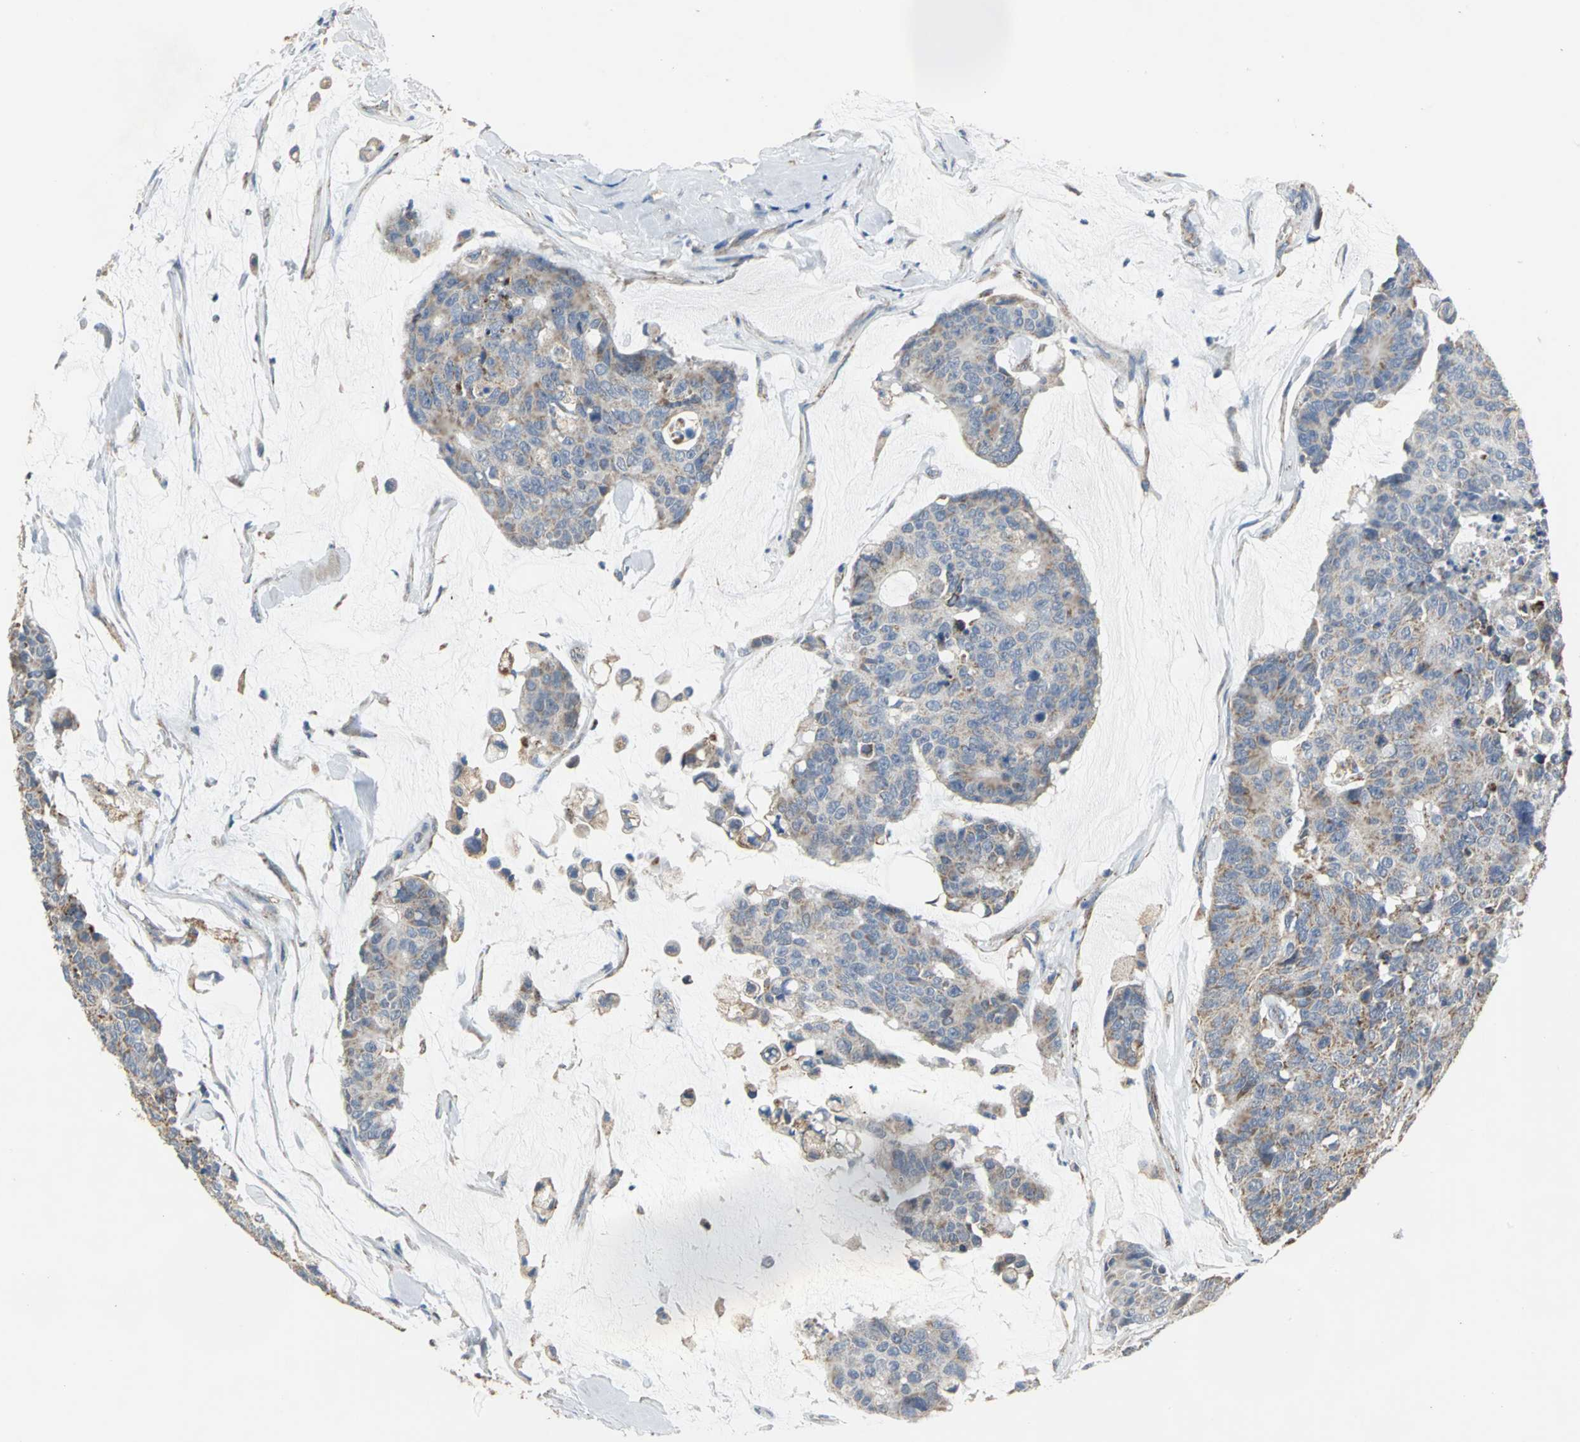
{"staining": {"intensity": "moderate", "quantity": "25%-75%", "location": "cytoplasmic/membranous"}, "tissue": "colorectal cancer", "cell_type": "Tumor cells", "image_type": "cancer", "snomed": [{"axis": "morphology", "description": "Adenocarcinoma, NOS"}, {"axis": "topography", "description": "Colon"}], "caption": "The photomicrograph shows a brown stain indicating the presence of a protein in the cytoplasmic/membranous of tumor cells in adenocarcinoma (colorectal). The protein is stained brown, and the nuclei are stained in blue (DAB (3,3'-diaminobenzidine) IHC with brightfield microscopy, high magnification).", "gene": "NDUFB5", "patient": {"sex": "female", "age": 86}}